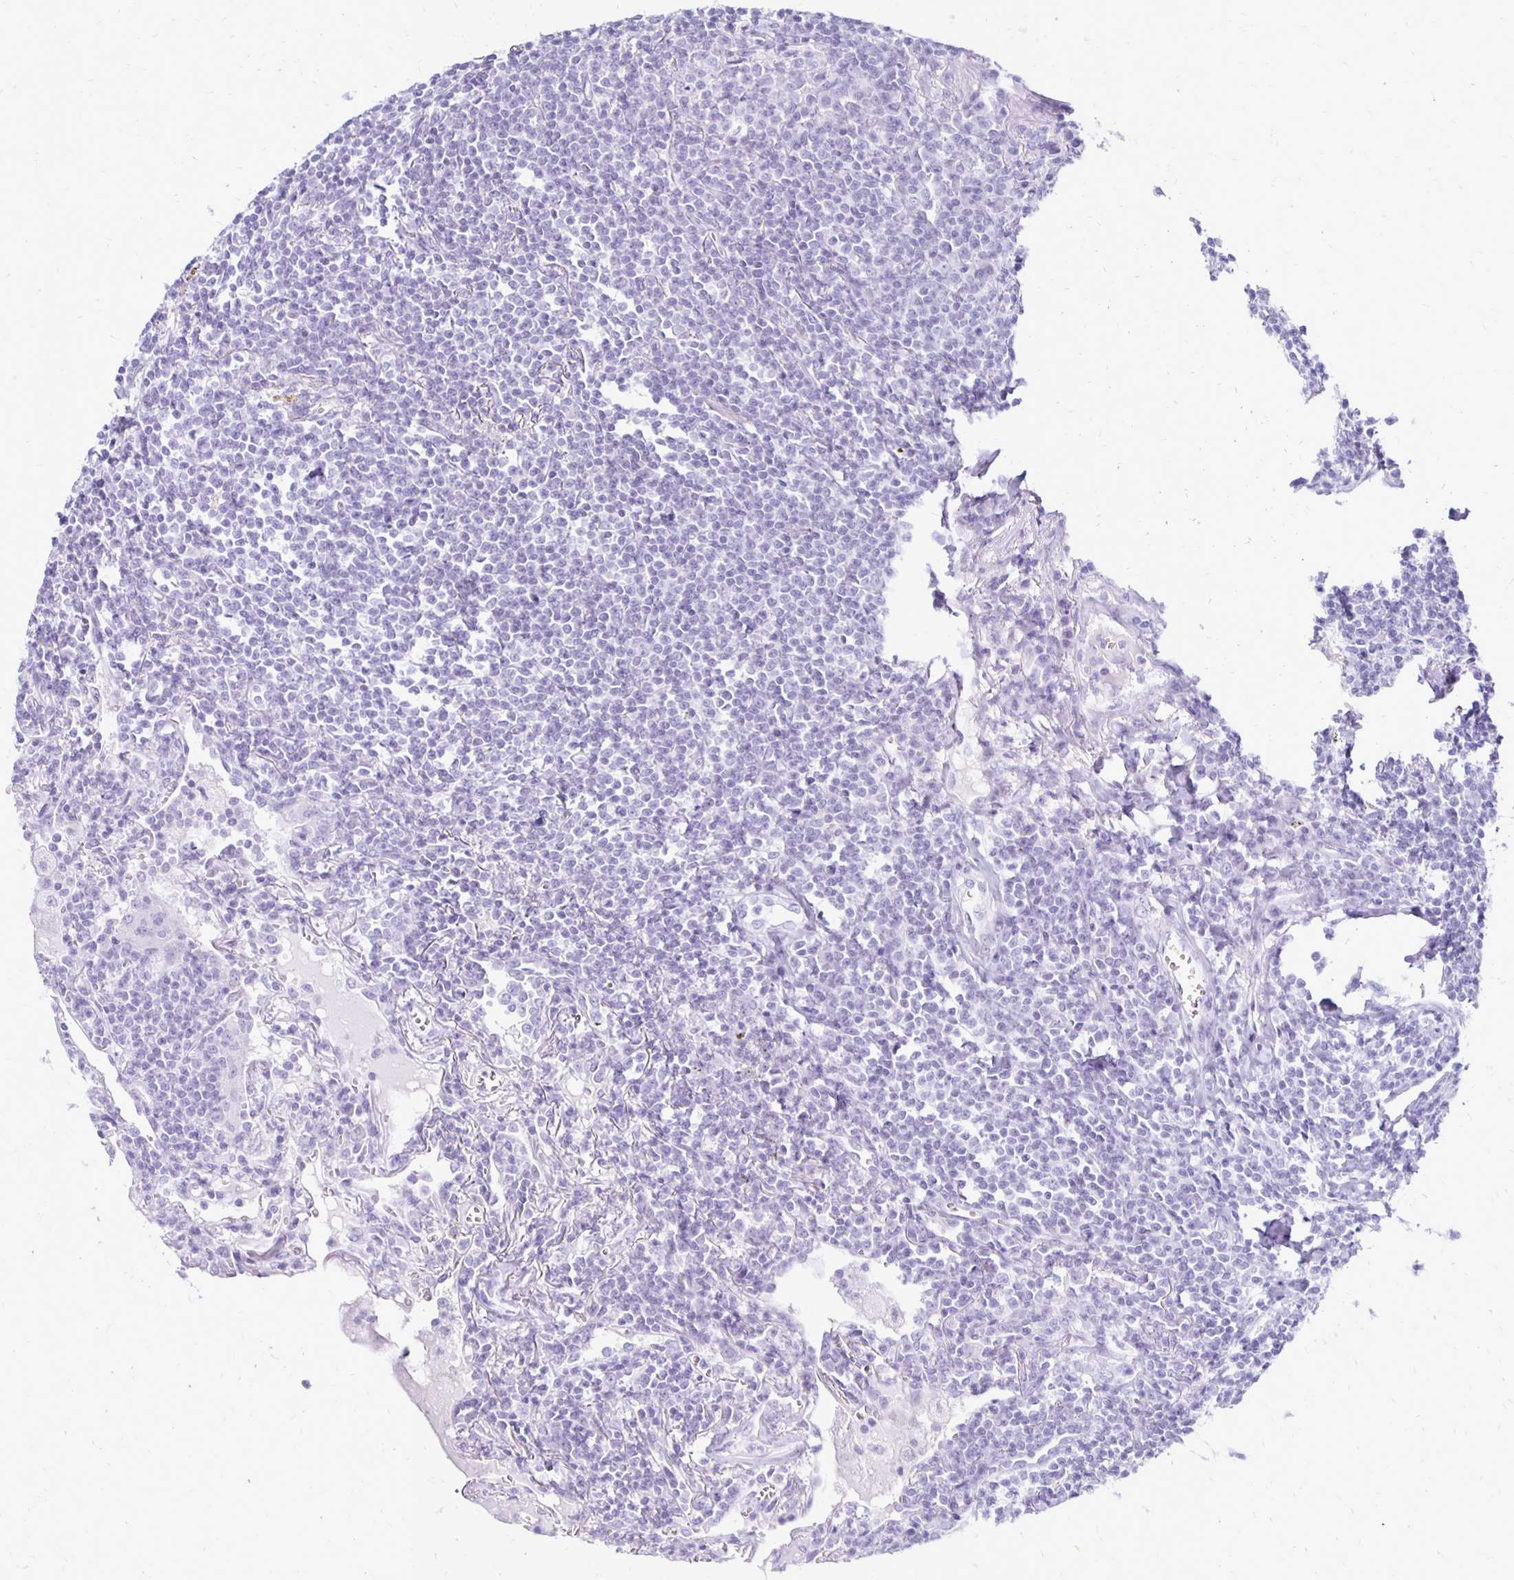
{"staining": {"intensity": "negative", "quantity": "none", "location": "none"}, "tissue": "lymphoma", "cell_type": "Tumor cells", "image_type": "cancer", "snomed": [{"axis": "morphology", "description": "Malignant lymphoma, non-Hodgkin's type, Low grade"}, {"axis": "topography", "description": "Lung"}], "caption": "Immunohistochemistry (IHC) micrograph of neoplastic tissue: lymphoma stained with DAB displays no significant protein expression in tumor cells.", "gene": "RYR1", "patient": {"sex": "female", "age": 71}}